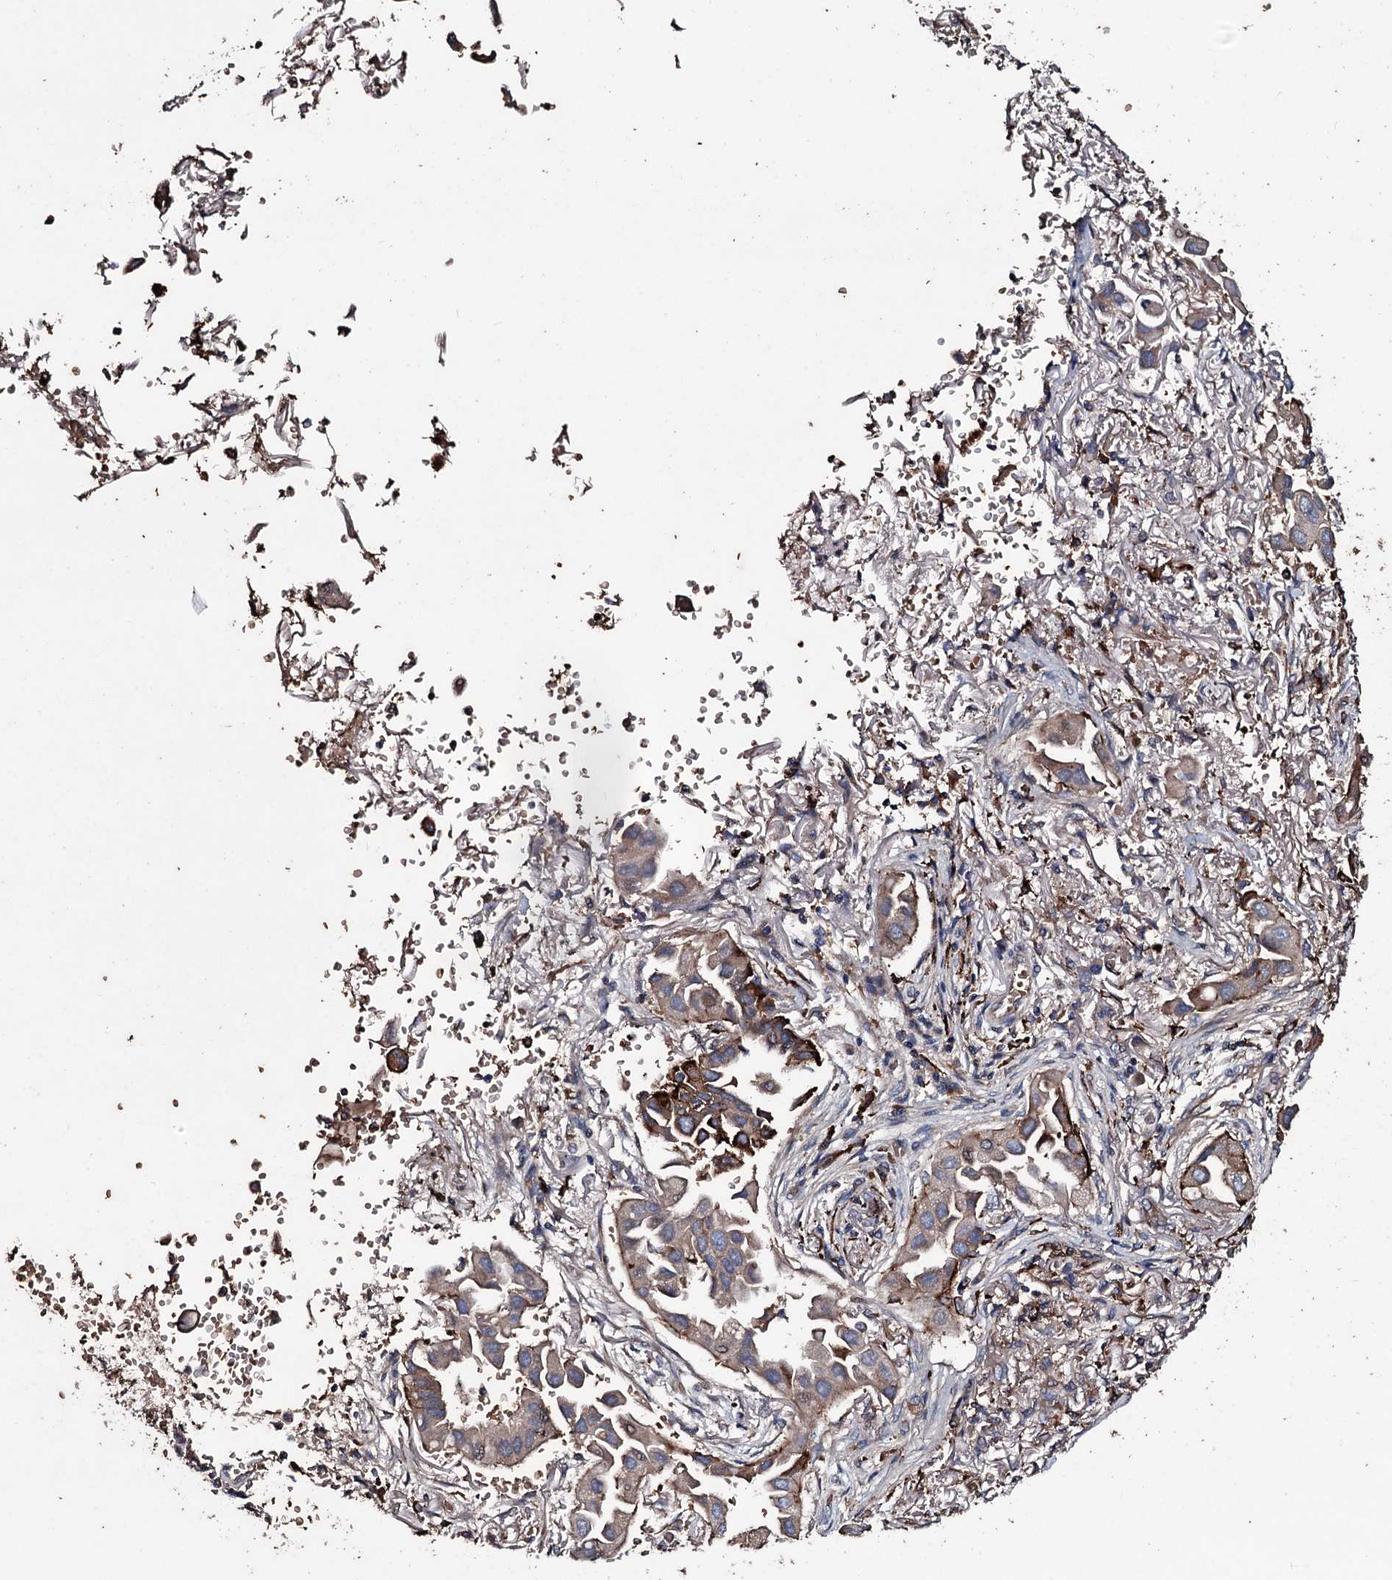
{"staining": {"intensity": "strong", "quantity": "<25%", "location": "cytoplasmic/membranous"}, "tissue": "lung cancer", "cell_type": "Tumor cells", "image_type": "cancer", "snomed": [{"axis": "morphology", "description": "Adenocarcinoma, NOS"}, {"axis": "topography", "description": "Lung"}], "caption": "Lung cancer (adenocarcinoma) stained with DAB (3,3'-diaminobenzidine) IHC exhibits medium levels of strong cytoplasmic/membranous expression in about <25% of tumor cells.", "gene": "ZSWIM8", "patient": {"sex": "female", "age": 76}}